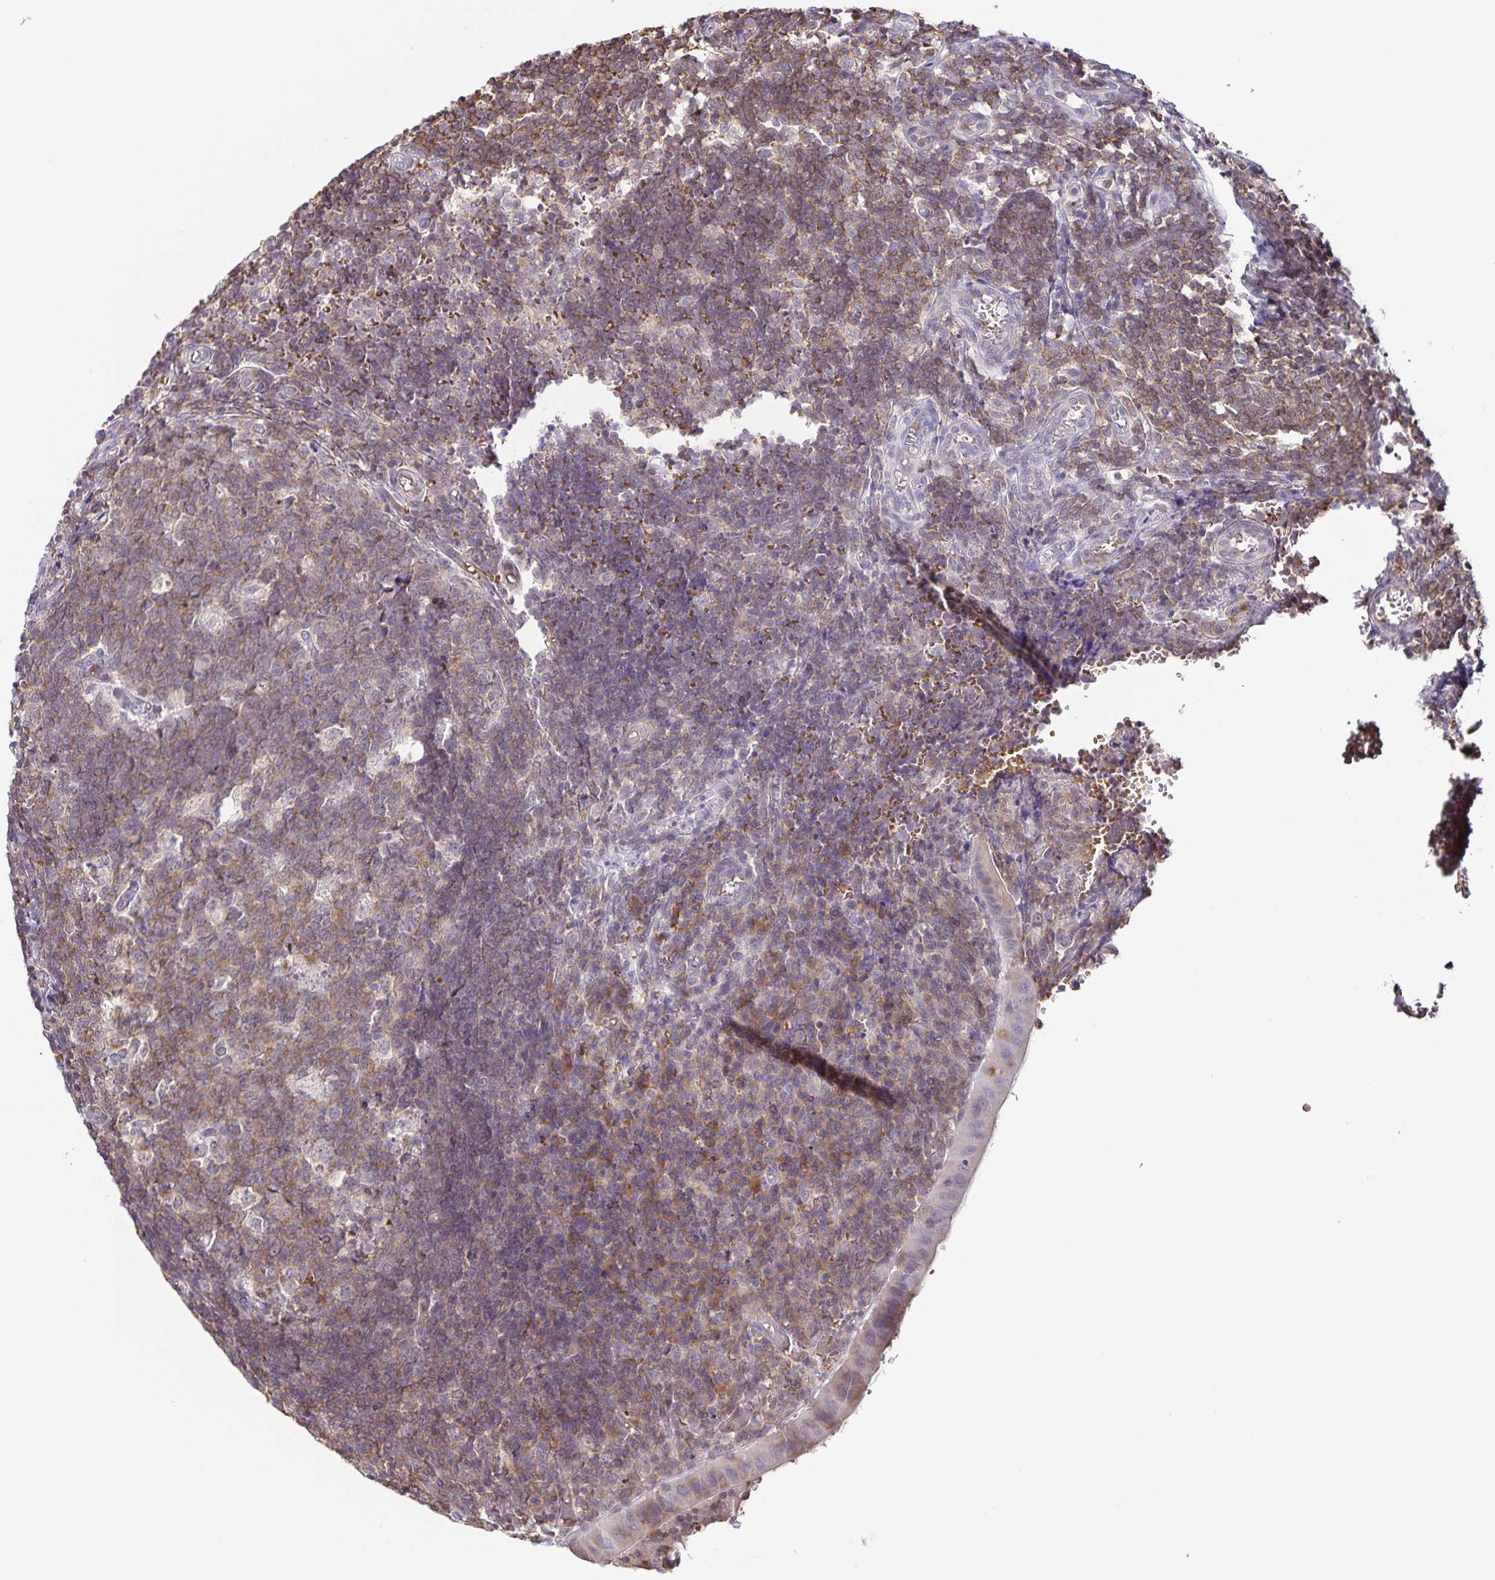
{"staining": {"intensity": "weak", "quantity": "25%-75%", "location": "cytoplasmic/membranous"}, "tissue": "appendix", "cell_type": "Glandular cells", "image_type": "normal", "snomed": [{"axis": "morphology", "description": "Normal tissue, NOS"}, {"axis": "topography", "description": "Appendix"}], "caption": "Unremarkable appendix was stained to show a protein in brown. There is low levels of weak cytoplasmic/membranous expression in about 25%-75% of glandular cells. Using DAB (3,3'-diaminobenzidine) (brown) and hematoxylin (blue) stains, captured at high magnification using brightfield microscopy.", "gene": "STPG4", "patient": {"sex": "male", "age": 18}}